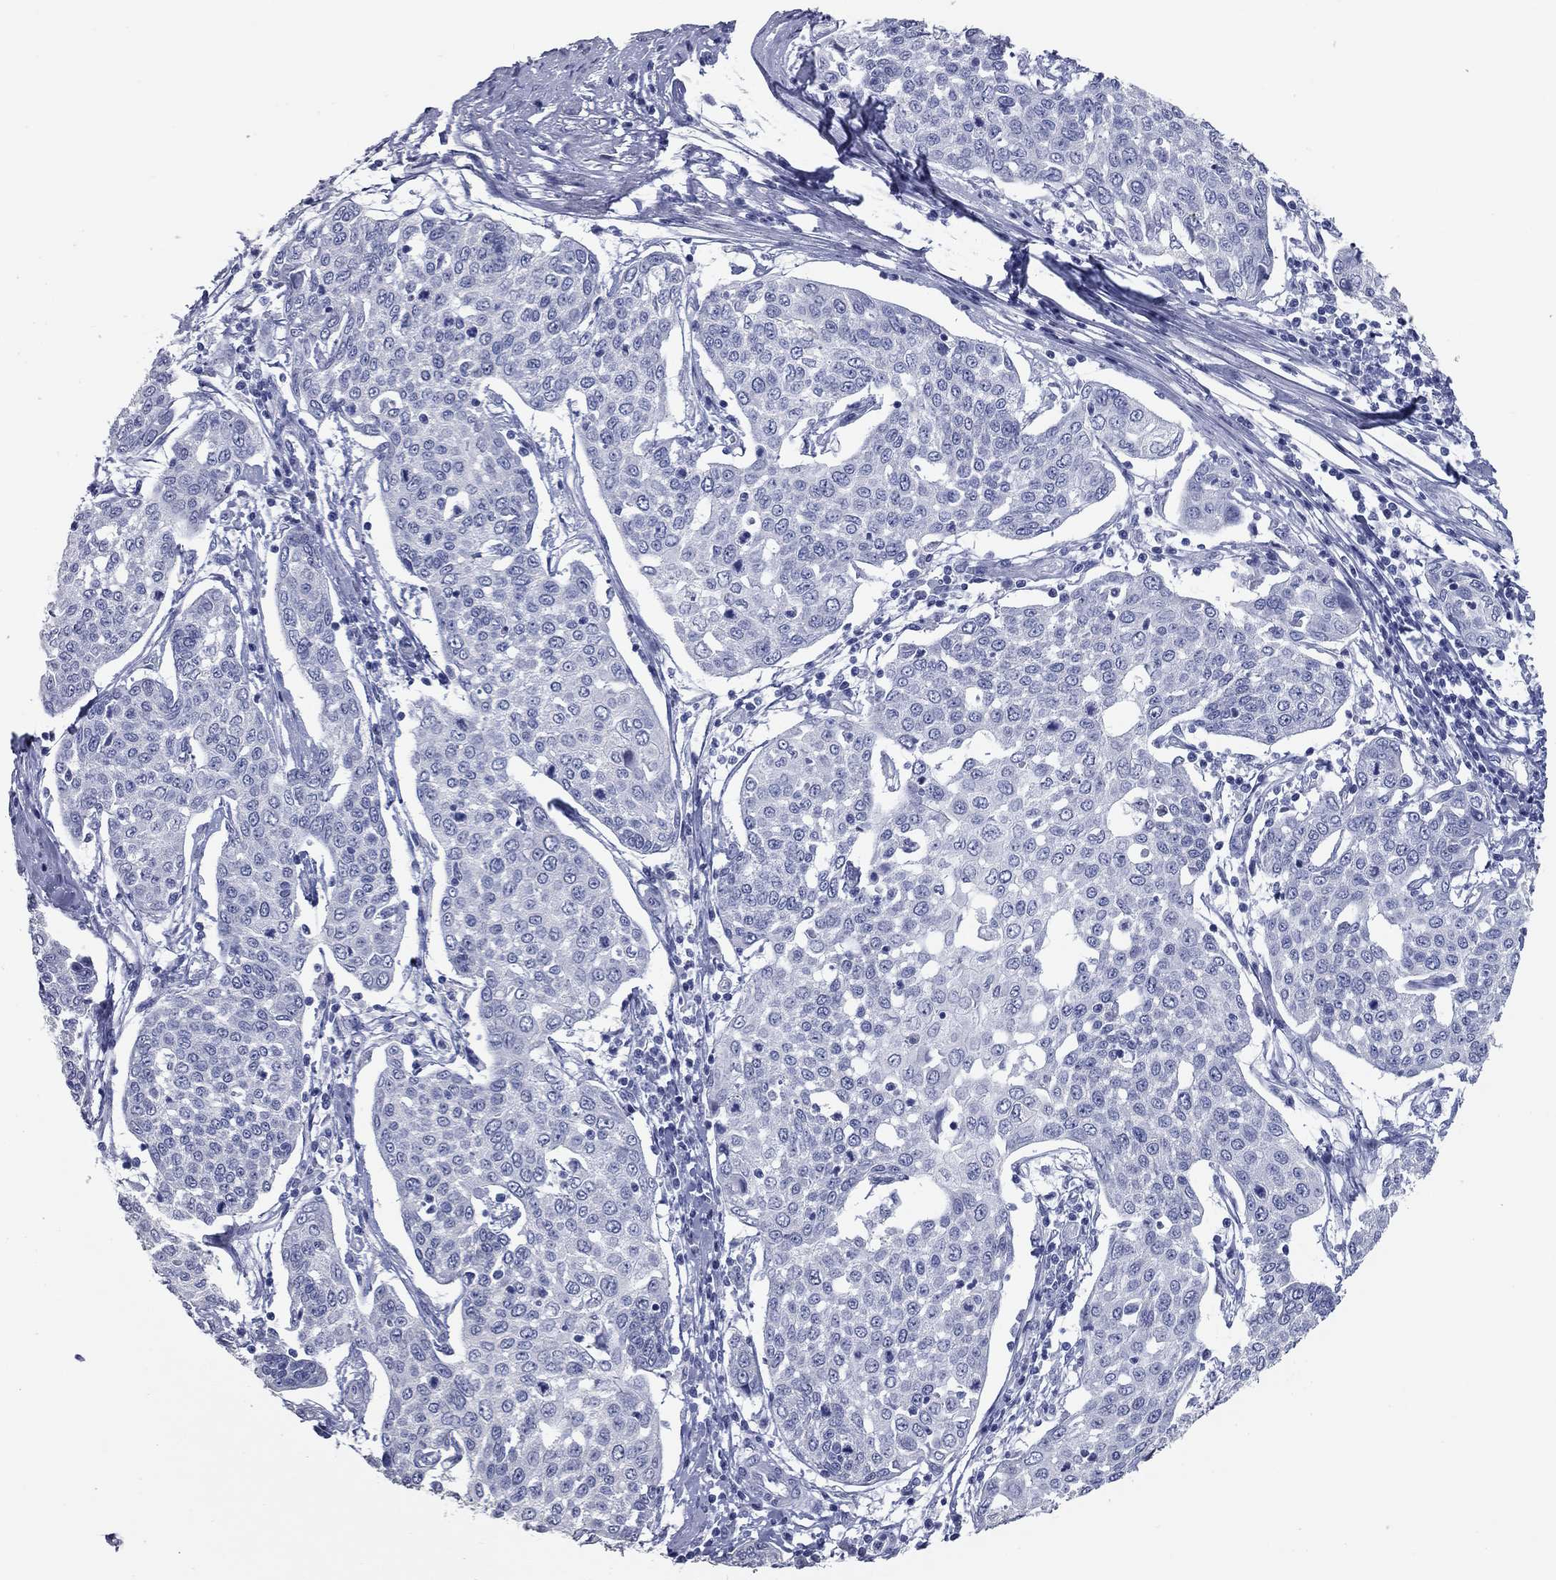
{"staining": {"intensity": "negative", "quantity": "none", "location": "none"}, "tissue": "cervical cancer", "cell_type": "Tumor cells", "image_type": "cancer", "snomed": [{"axis": "morphology", "description": "Squamous cell carcinoma, NOS"}, {"axis": "topography", "description": "Cervix"}], "caption": "A high-resolution image shows immunohistochemistry (IHC) staining of cervical cancer, which exhibits no significant staining in tumor cells. (IHC, brightfield microscopy, high magnification).", "gene": "TAC1", "patient": {"sex": "female", "age": 34}}